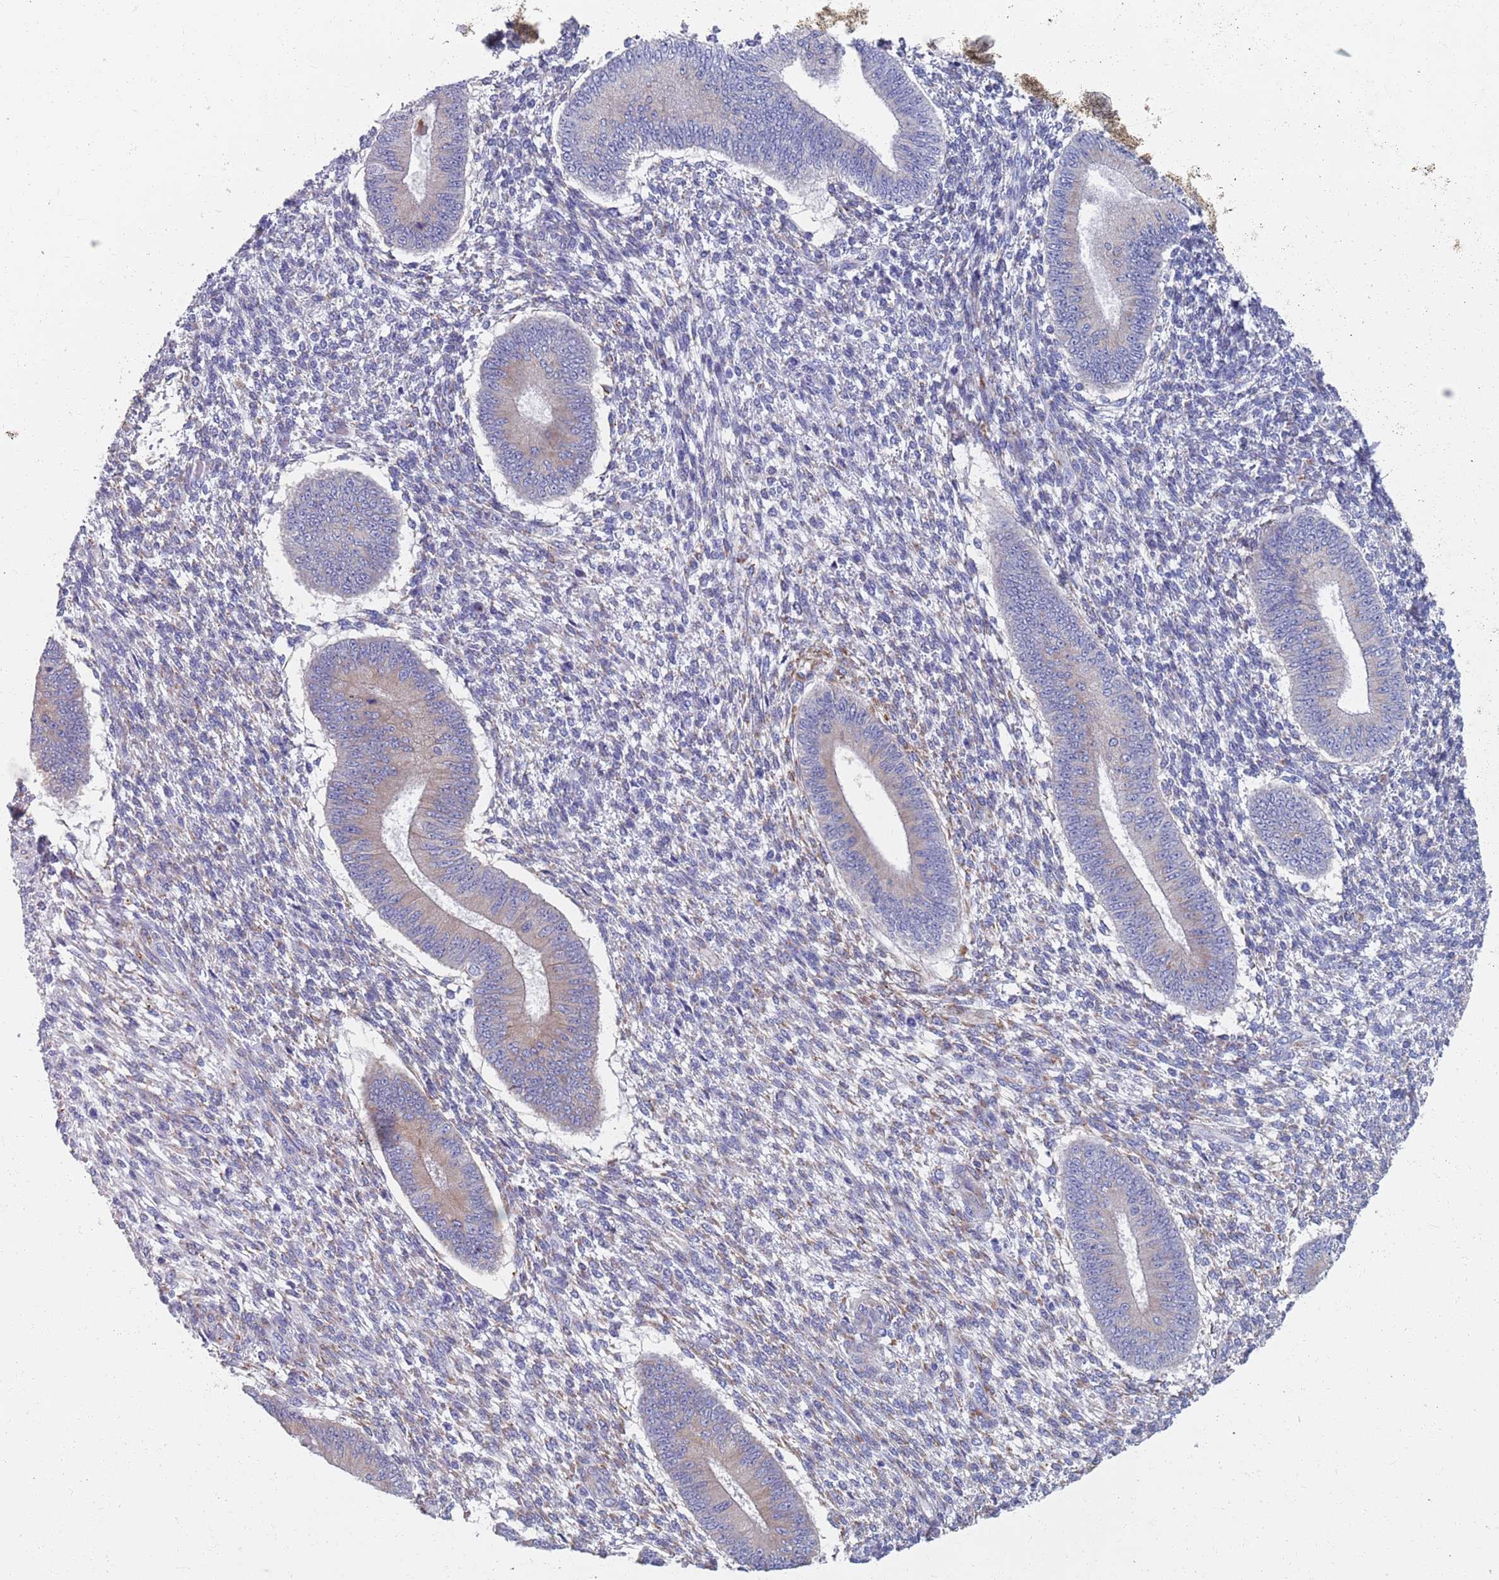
{"staining": {"intensity": "negative", "quantity": "none", "location": "none"}, "tissue": "endometrium", "cell_type": "Cells in endometrial stroma", "image_type": "normal", "snomed": [{"axis": "morphology", "description": "Normal tissue, NOS"}, {"axis": "topography", "description": "Endometrium"}], "caption": "Immunohistochemistry (IHC) of unremarkable endometrium displays no expression in cells in endometrial stroma.", "gene": "PLOD1", "patient": {"sex": "female", "age": 49}}